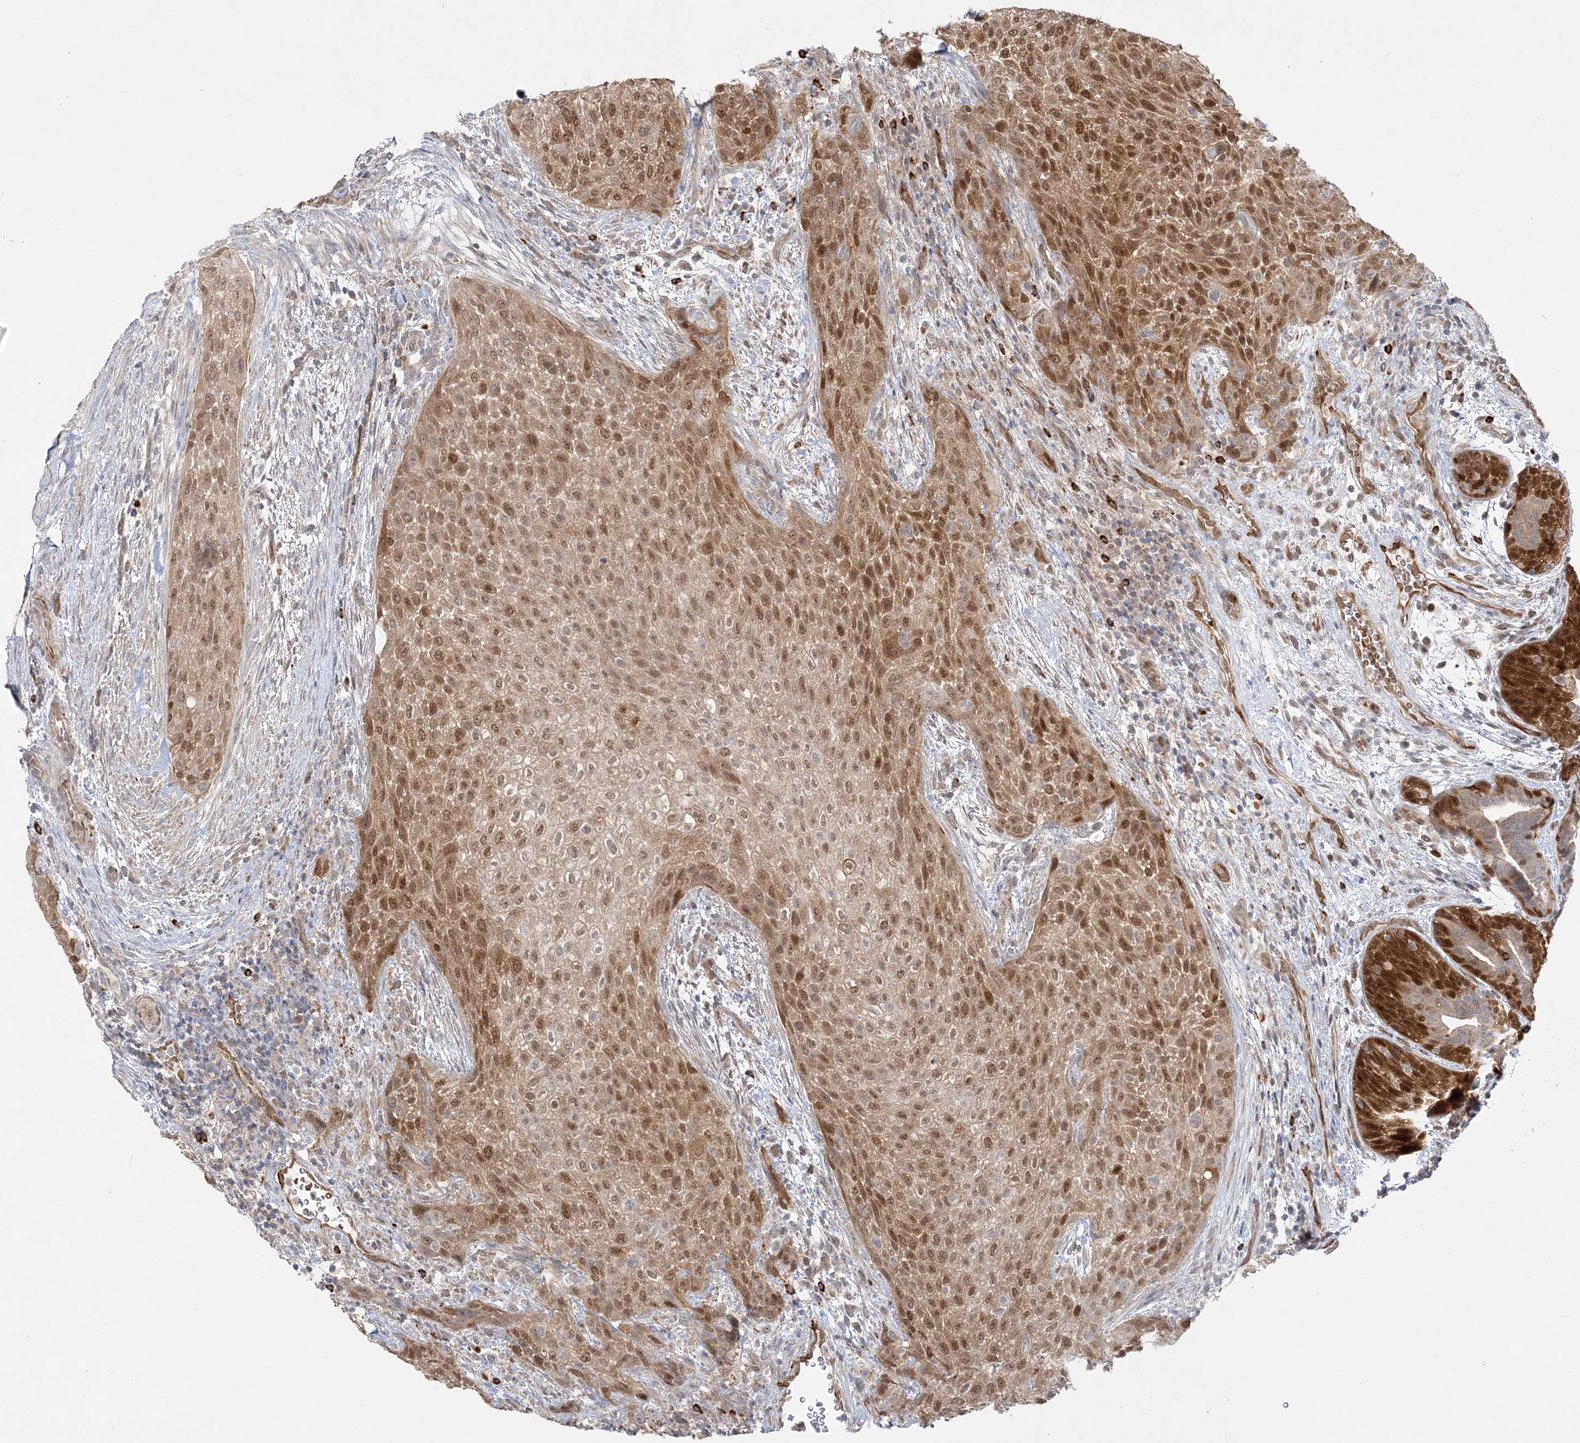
{"staining": {"intensity": "moderate", "quantity": ">75%", "location": "cytoplasmic/membranous,nuclear"}, "tissue": "urothelial cancer", "cell_type": "Tumor cells", "image_type": "cancer", "snomed": [{"axis": "morphology", "description": "Urothelial carcinoma, High grade"}, {"axis": "topography", "description": "Urinary bladder"}], "caption": "Immunohistochemical staining of urothelial cancer demonstrates medium levels of moderate cytoplasmic/membranous and nuclear staining in approximately >75% of tumor cells.", "gene": "INPP1", "patient": {"sex": "male", "age": 35}}